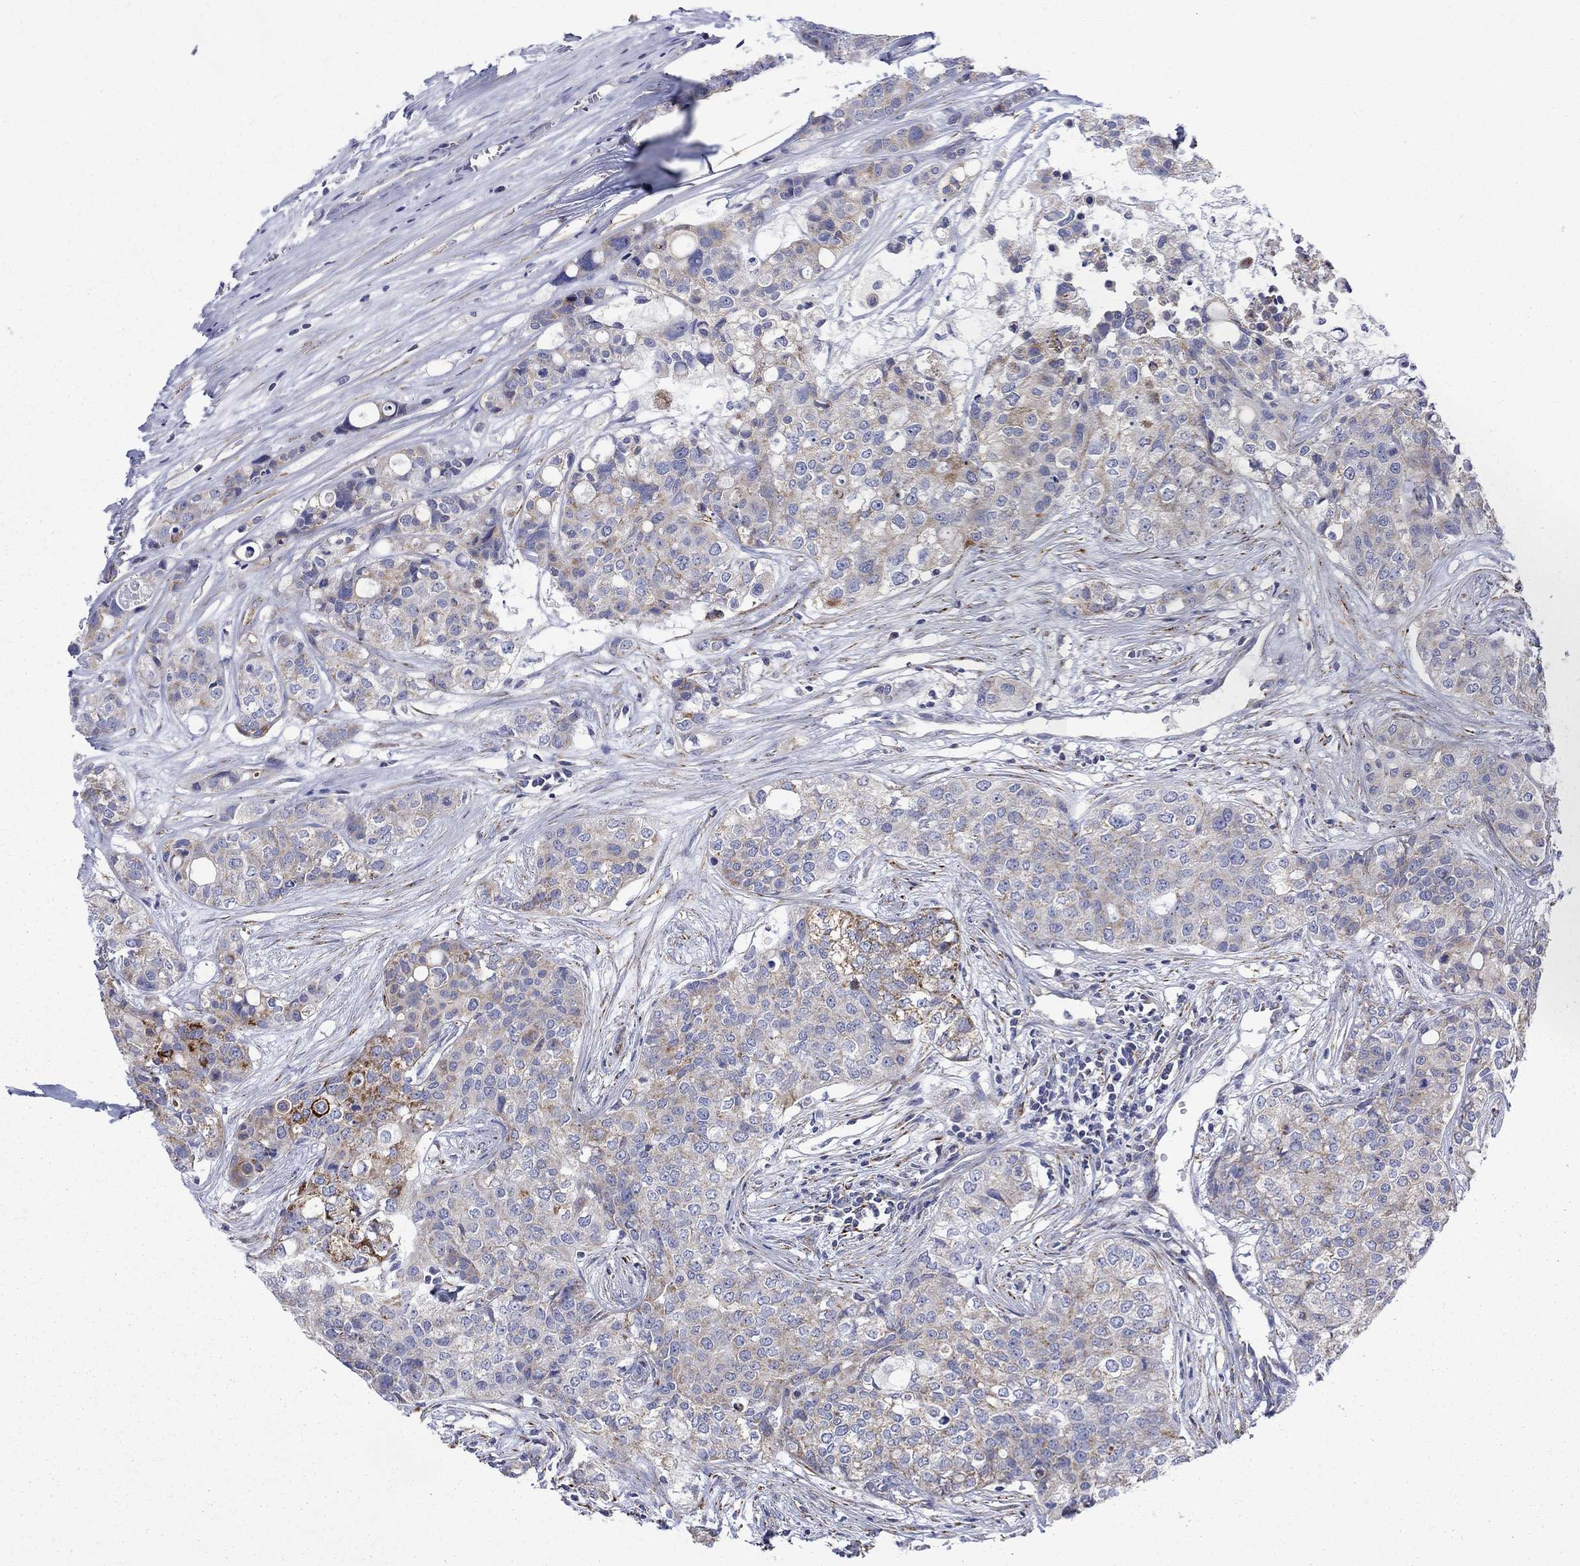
{"staining": {"intensity": "moderate", "quantity": "<25%", "location": "cytoplasmic/membranous"}, "tissue": "carcinoid", "cell_type": "Tumor cells", "image_type": "cancer", "snomed": [{"axis": "morphology", "description": "Carcinoid, malignant, NOS"}, {"axis": "topography", "description": "Colon"}], "caption": "Carcinoid tissue reveals moderate cytoplasmic/membranous staining in about <25% of tumor cells", "gene": "CISD1", "patient": {"sex": "male", "age": 81}}